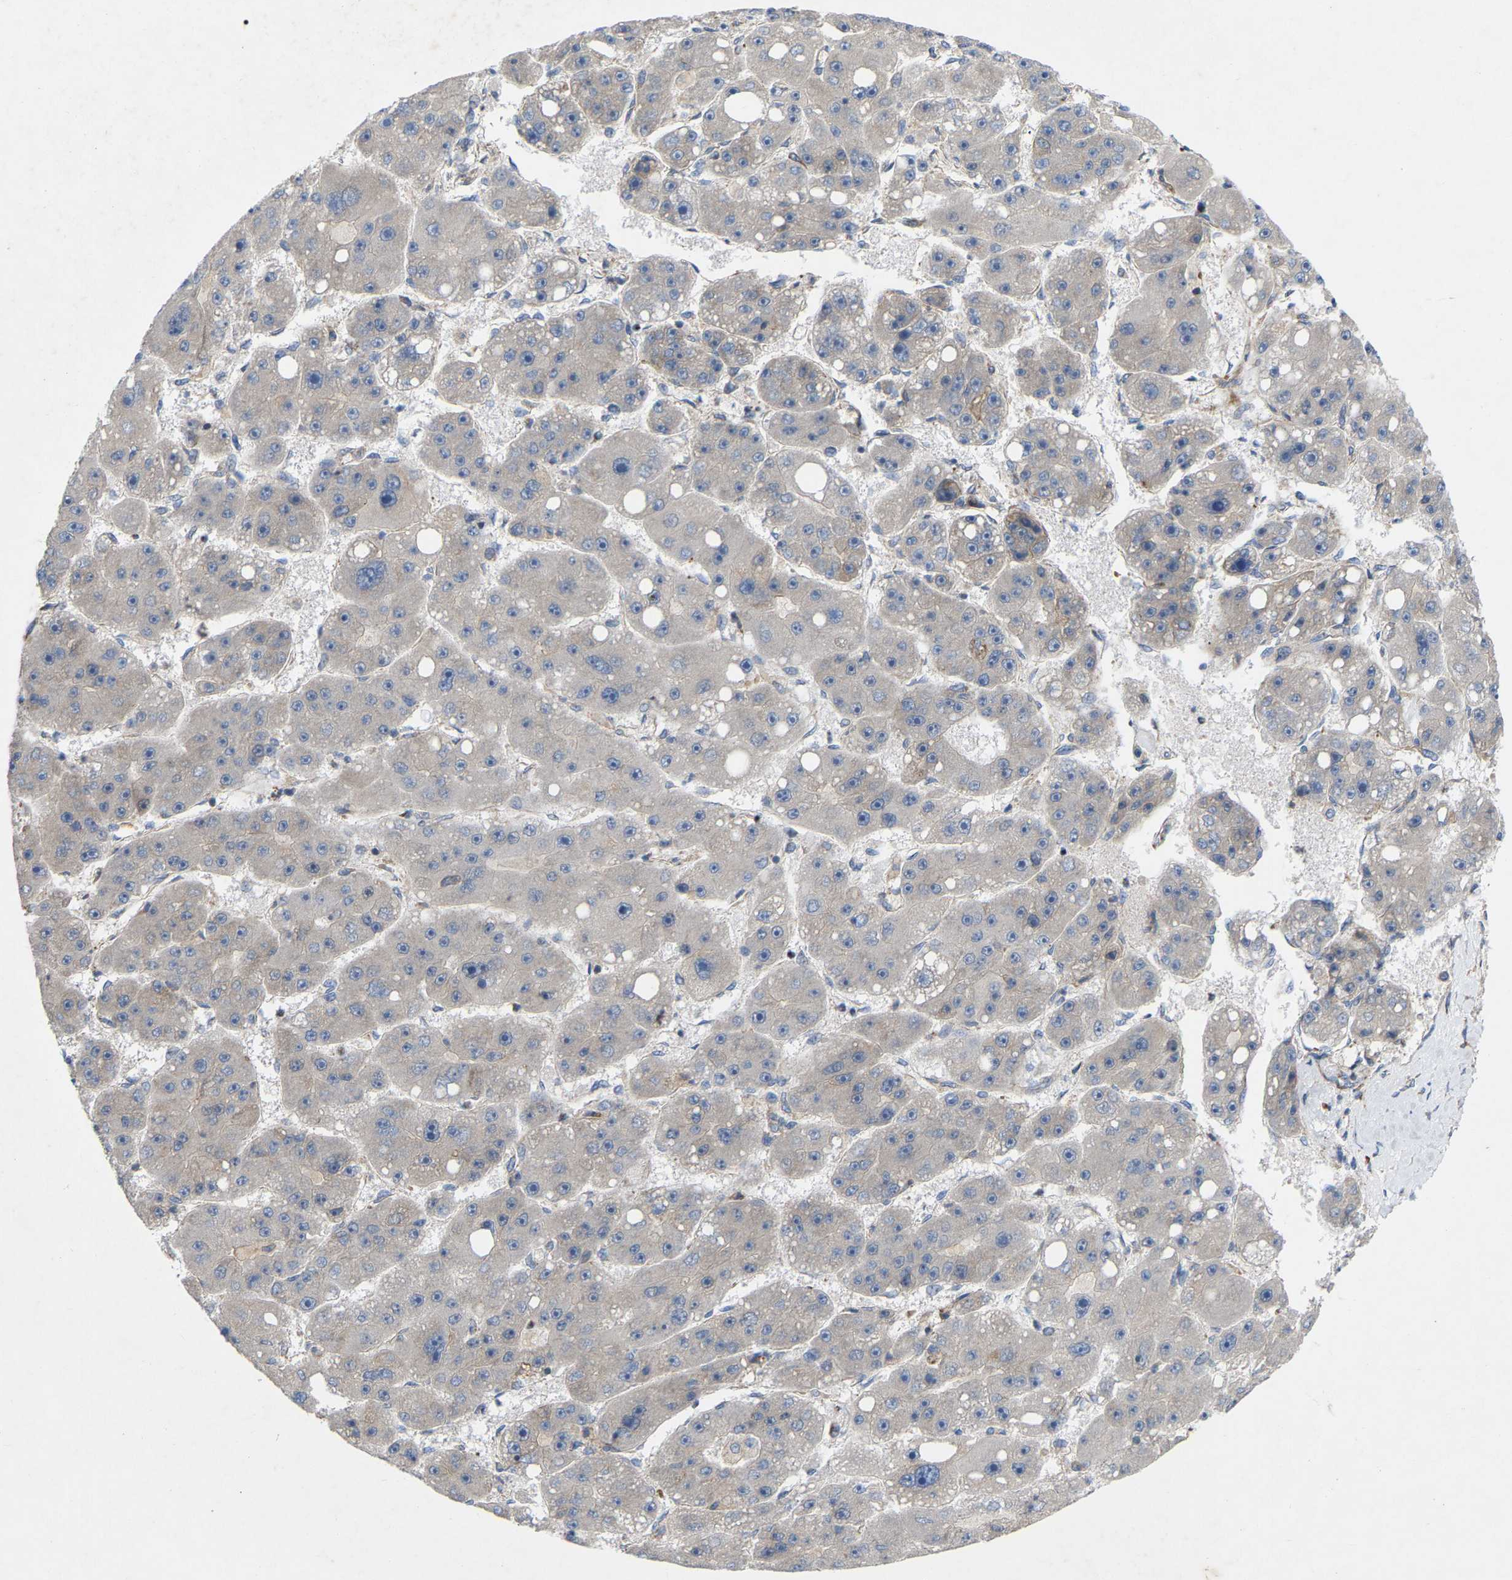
{"staining": {"intensity": "negative", "quantity": "none", "location": "none"}, "tissue": "liver cancer", "cell_type": "Tumor cells", "image_type": "cancer", "snomed": [{"axis": "morphology", "description": "Carcinoma, Hepatocellular, NOS"}, {"axis": "topography", "description": "Liver"}], "caption": "This is an IHC image of liver cancer (hepatocellular carcinoma). There is no staining in tumor cells.", "gene": "TOR1B", "patient": {"sex": "female", "age": 61}}